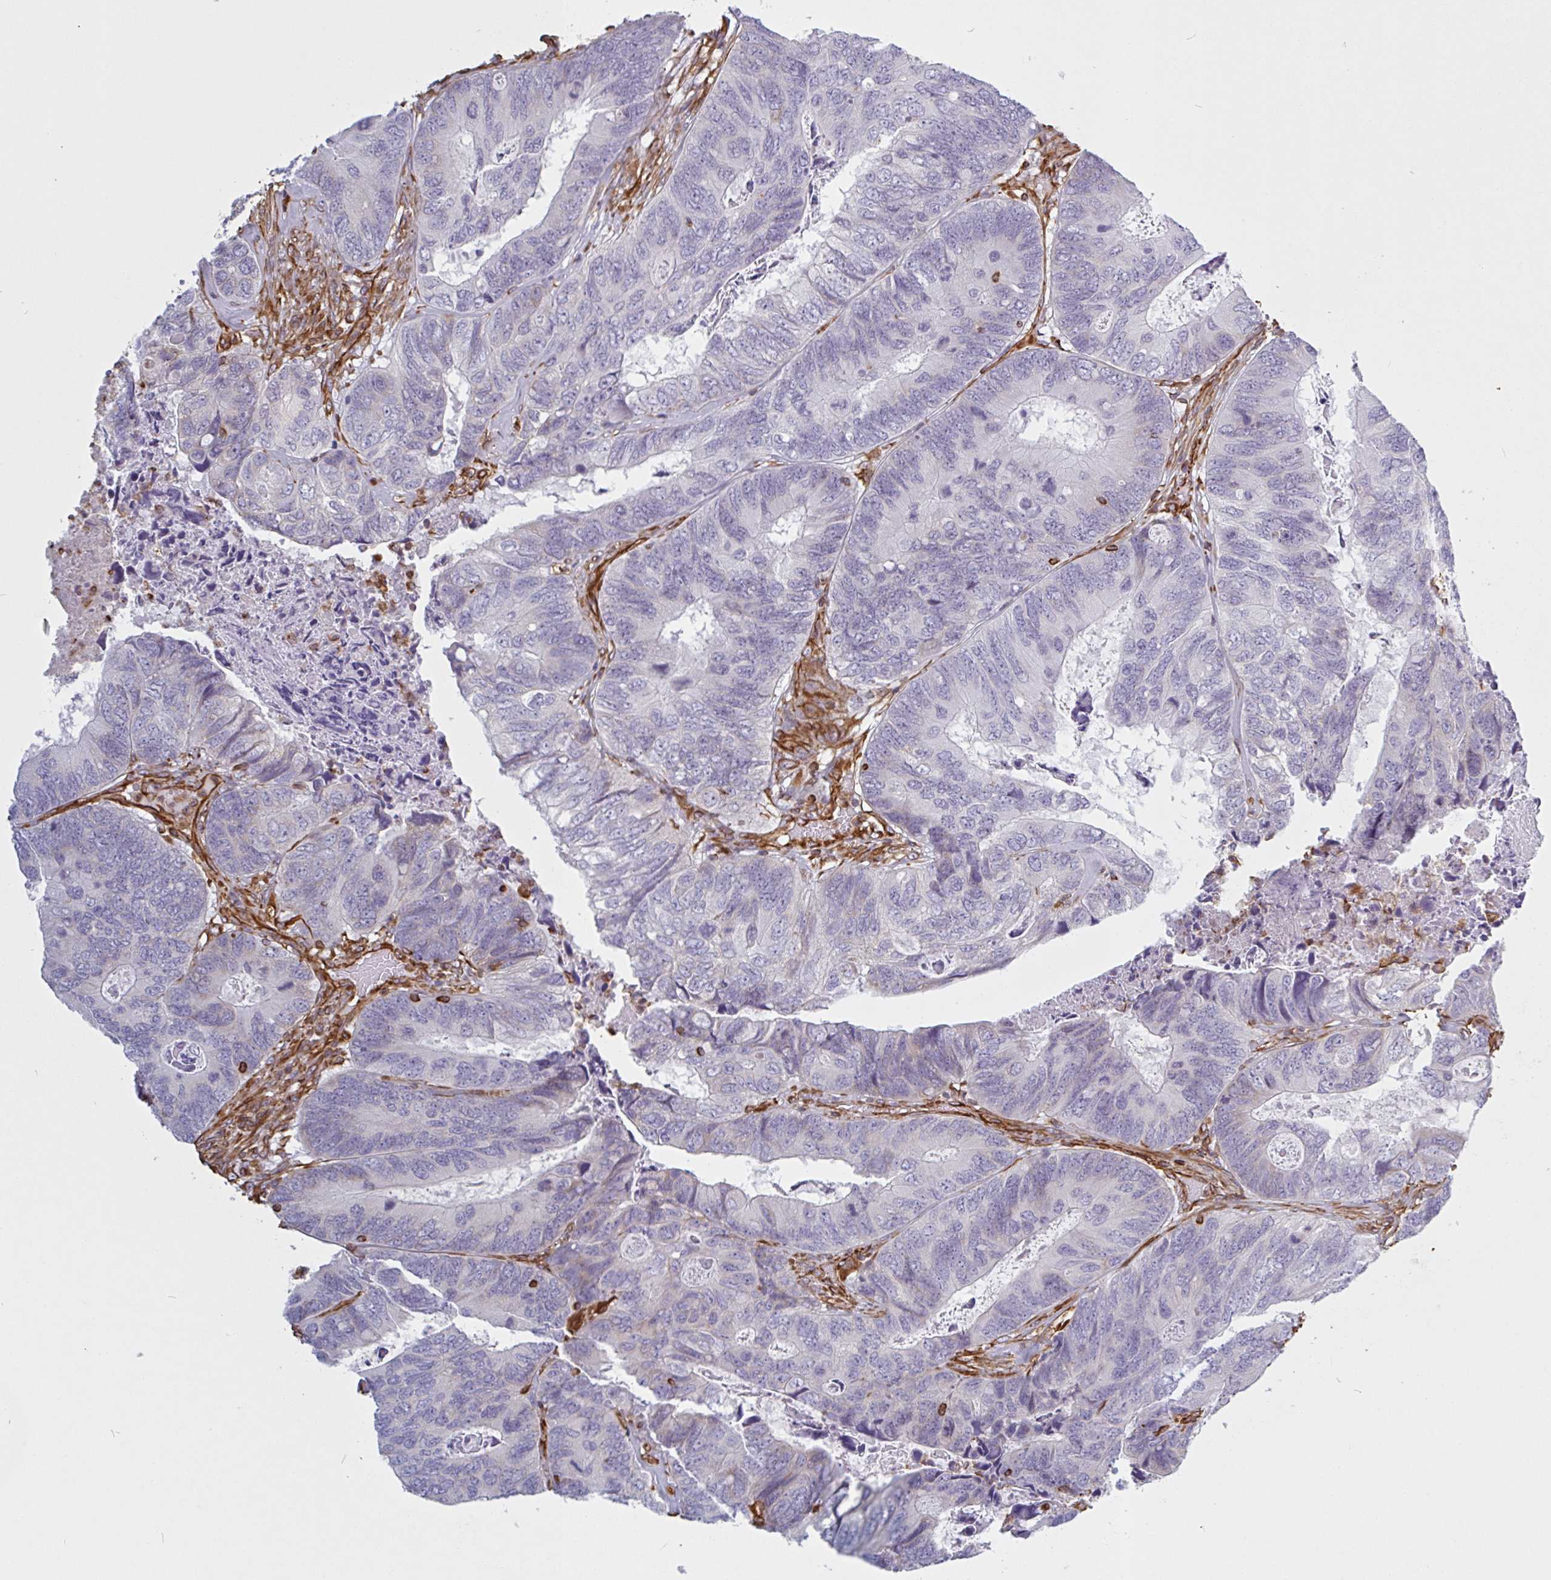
{"staining": {"intensity": "negative", "quantity": "none", "location": "none"}, "tissue": "colorectal cancer", "cell_type": "Tumor cells", "image_type": "cancer", "snomed": [{"axis": "morphology", "description": "Adenocarcinoma, NOS"}, {"axis": "topography", "description": "Colon"}], "caption": "Immunohistochemistry (IHC) of colorectal cancer displays no staining in tumor cells. (Immunohistochemistry, brightfield microscopy, high magnification).", "gene": "PPFIA1", "patient": {"sex": "female", "age": 67}}